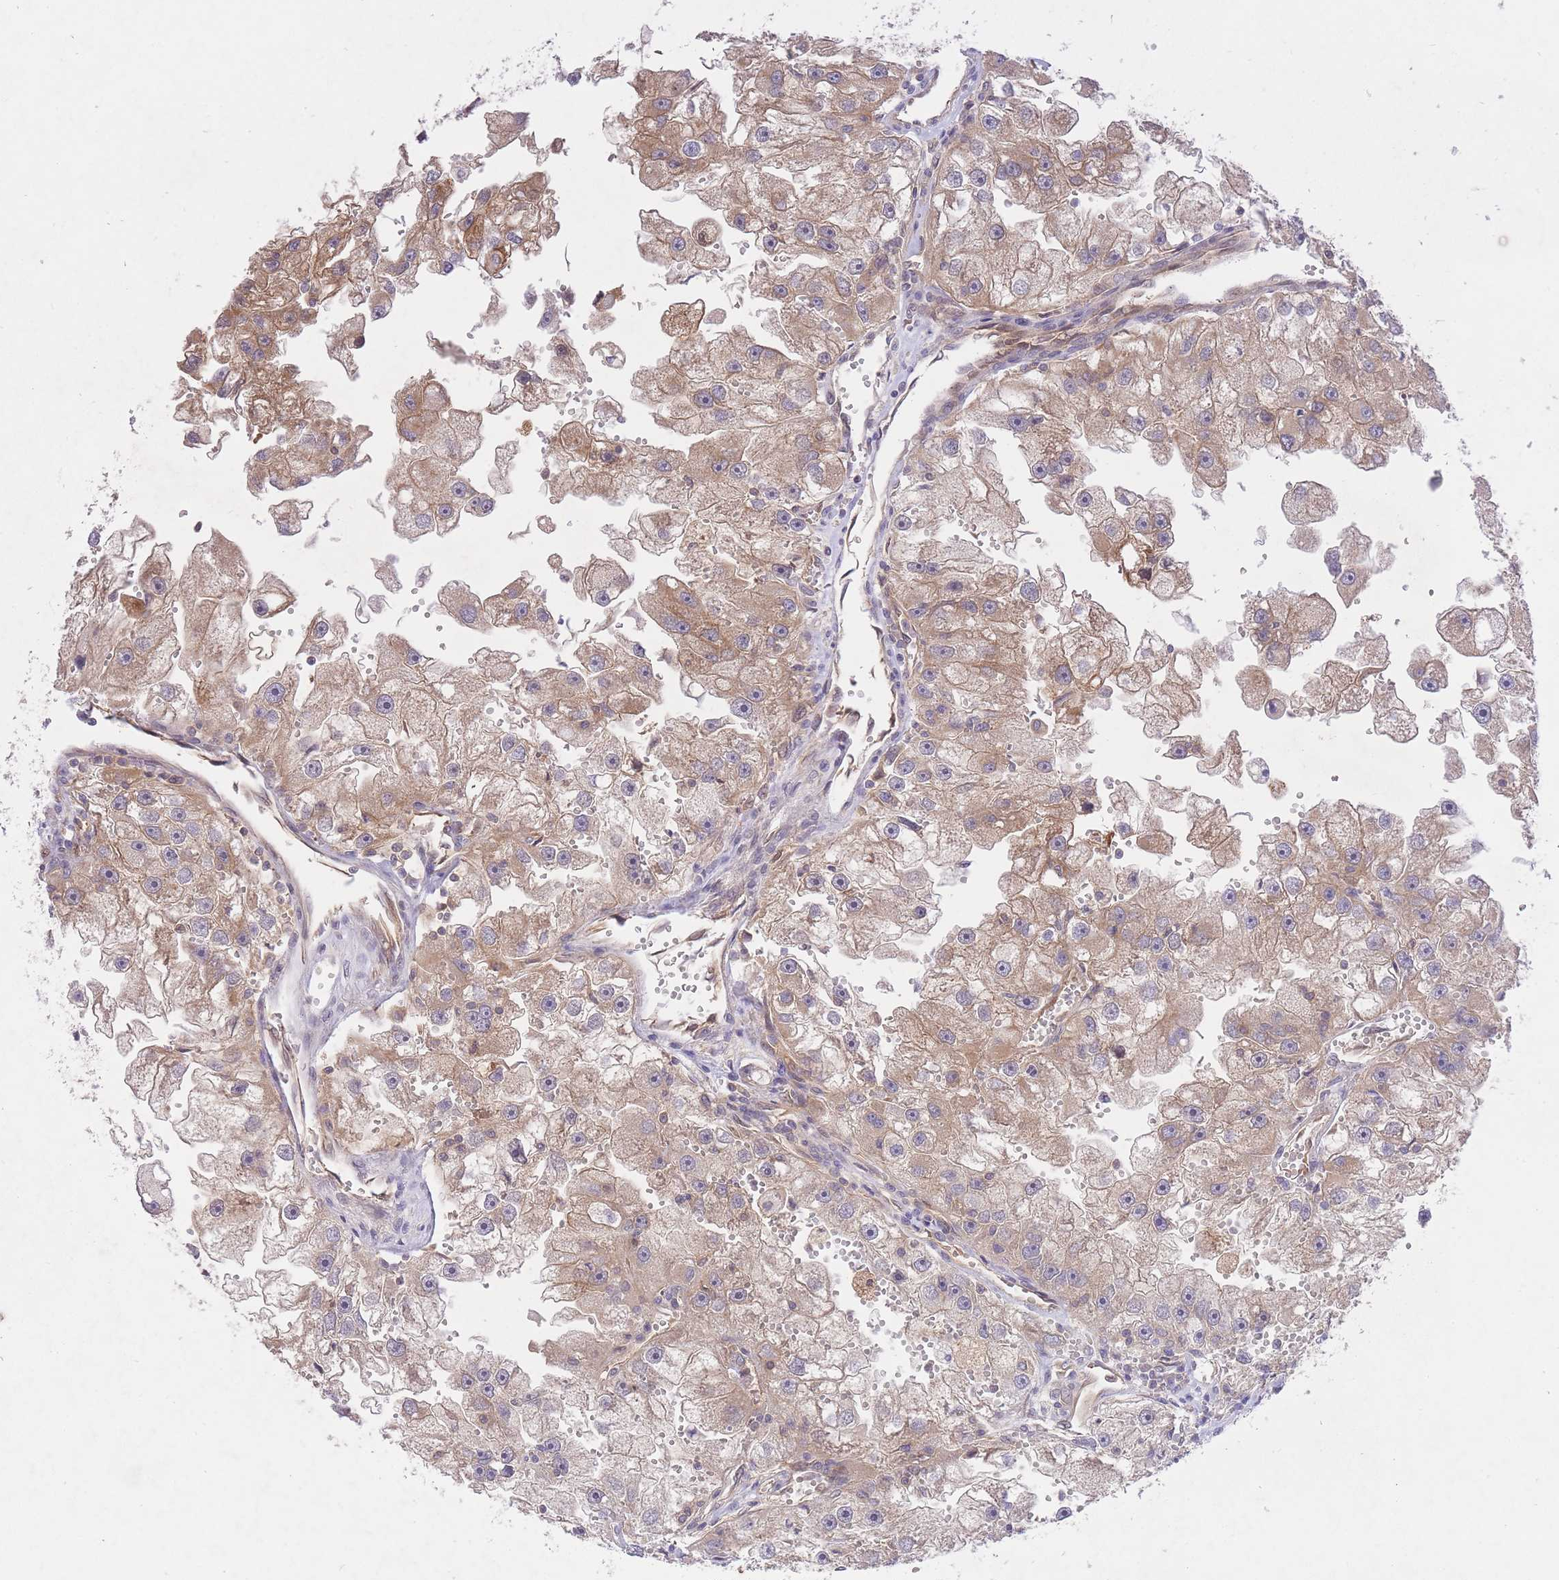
{"staining": {"intensity": "moderate", "quantity": "25%-75%", "location": "cytoplasmic/membranous"}, "tissue": "renal cancer", "cell_type": "Tumor cells", "image_type": "cancer", "snomed": [{"axis": "morphology", "description": "Adenocarcinoma, NOS"}, {"axis": "topography", "description": "Kidney"}], "caption": "Protein expression analysis of human adenocarcinoma (renal) reveals moderate cytoplasmic/membranous positivity in approximately 25%-75% of tumor cells. The staining is performed using DAB (3,3'-diaminobenzidine) brown chromogen to label protein expression. The nuclei are counter-stained blue using hematoxylin.", "gene": "PREP", "patient": {"sex": "male", "age": 63}}